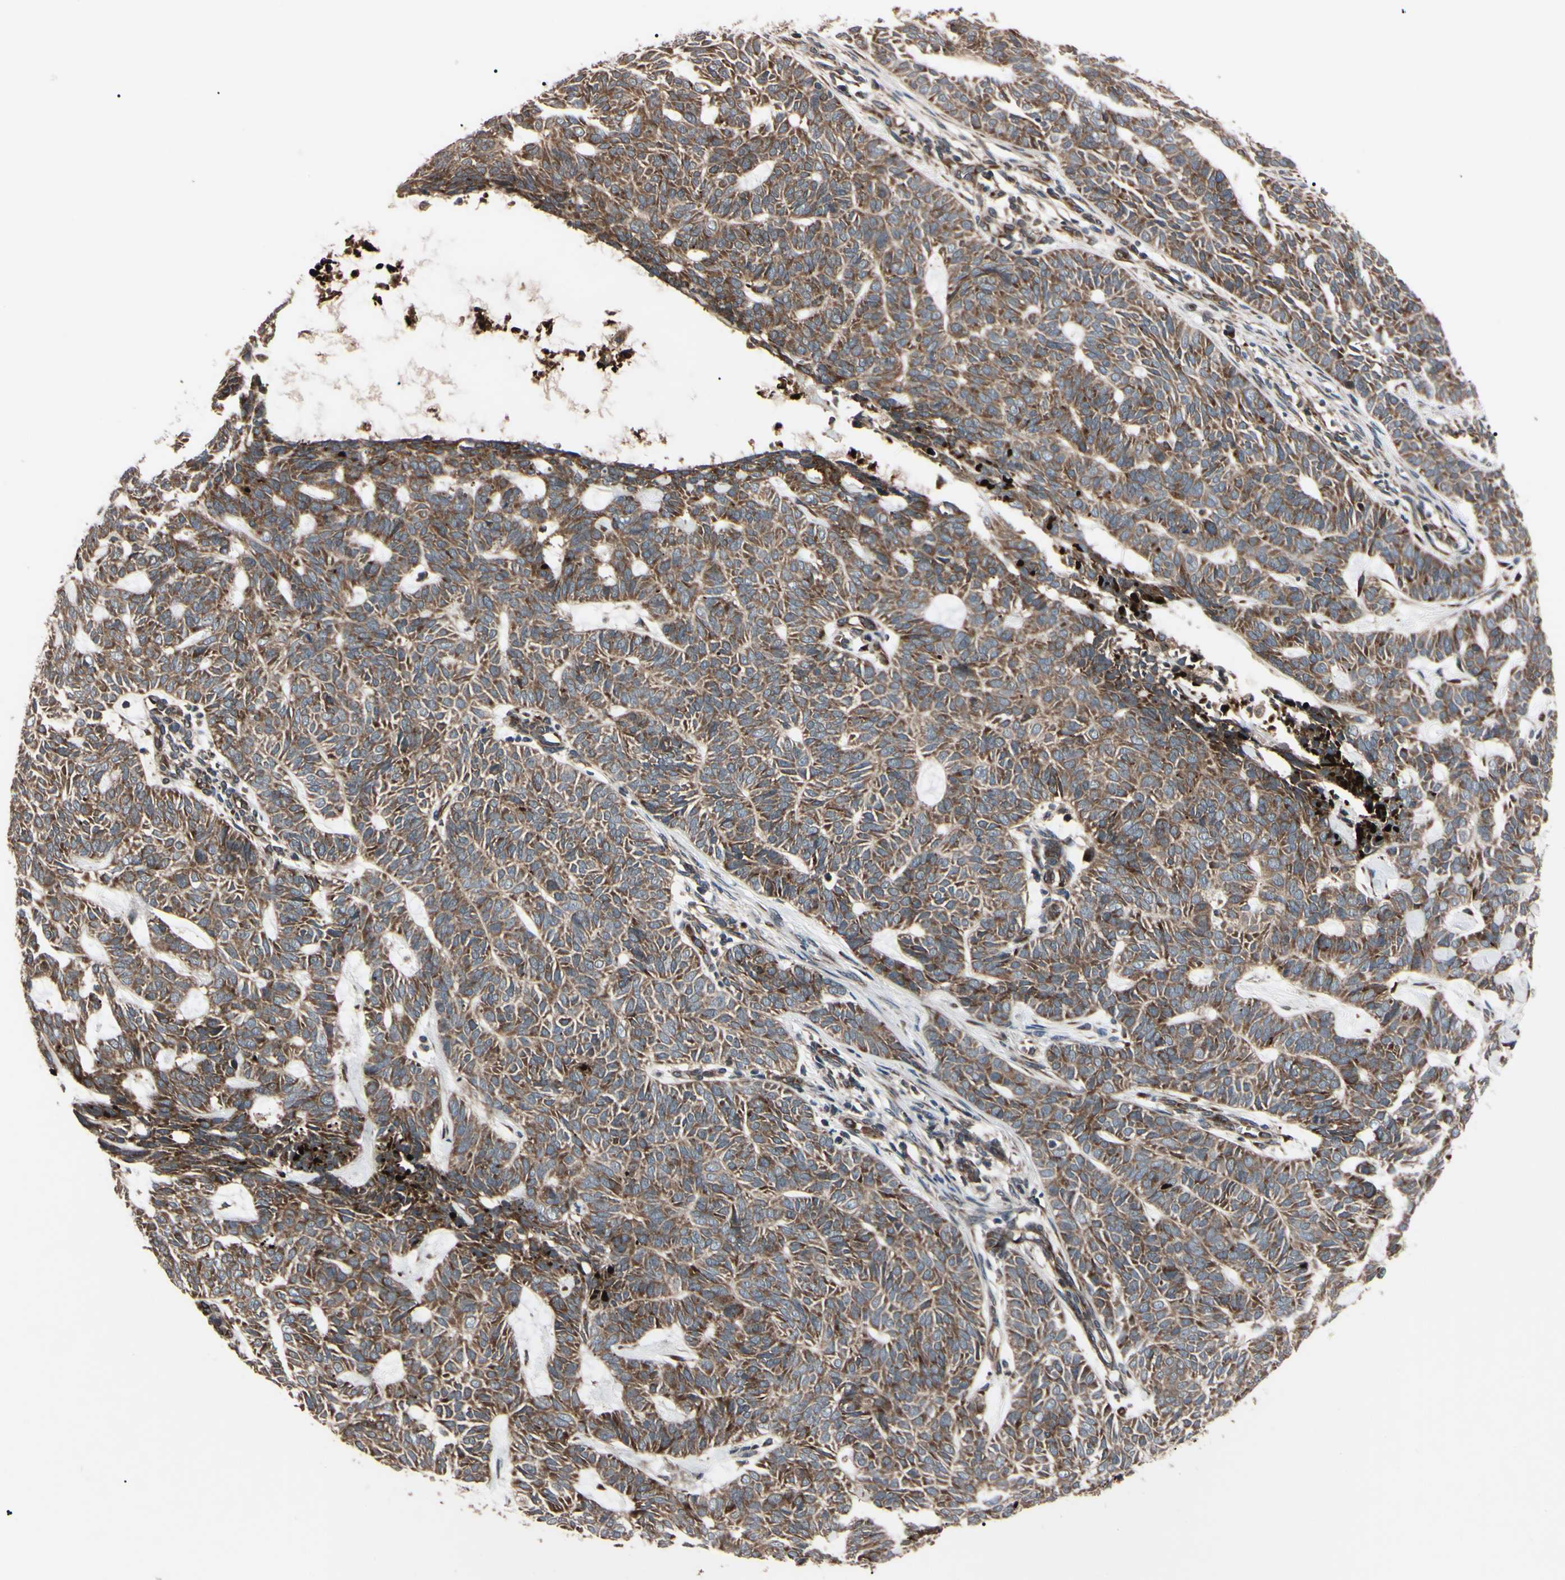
{"staining": {"intensity": "strong", "quantity": ">75%", "location": "cytoplasmic/membranous"}, "tissue": "skin cancer", "cell_type": "Tumor cells", "image_type": "cancer", "snomed": [{"axis": "morphology", "description": "Basal cell carcinoma"}, {"axis": "topography", "description": "Skin"}], "caption": "Skin basal cell carcinoma was stained to show a protein in brown. There is high levels of strong cytoplasmic/membranous positivity in approximately >75% of tumor cells.", "gene": "GUCY1B1", "patient": {"sex": "male", "age": 87}}